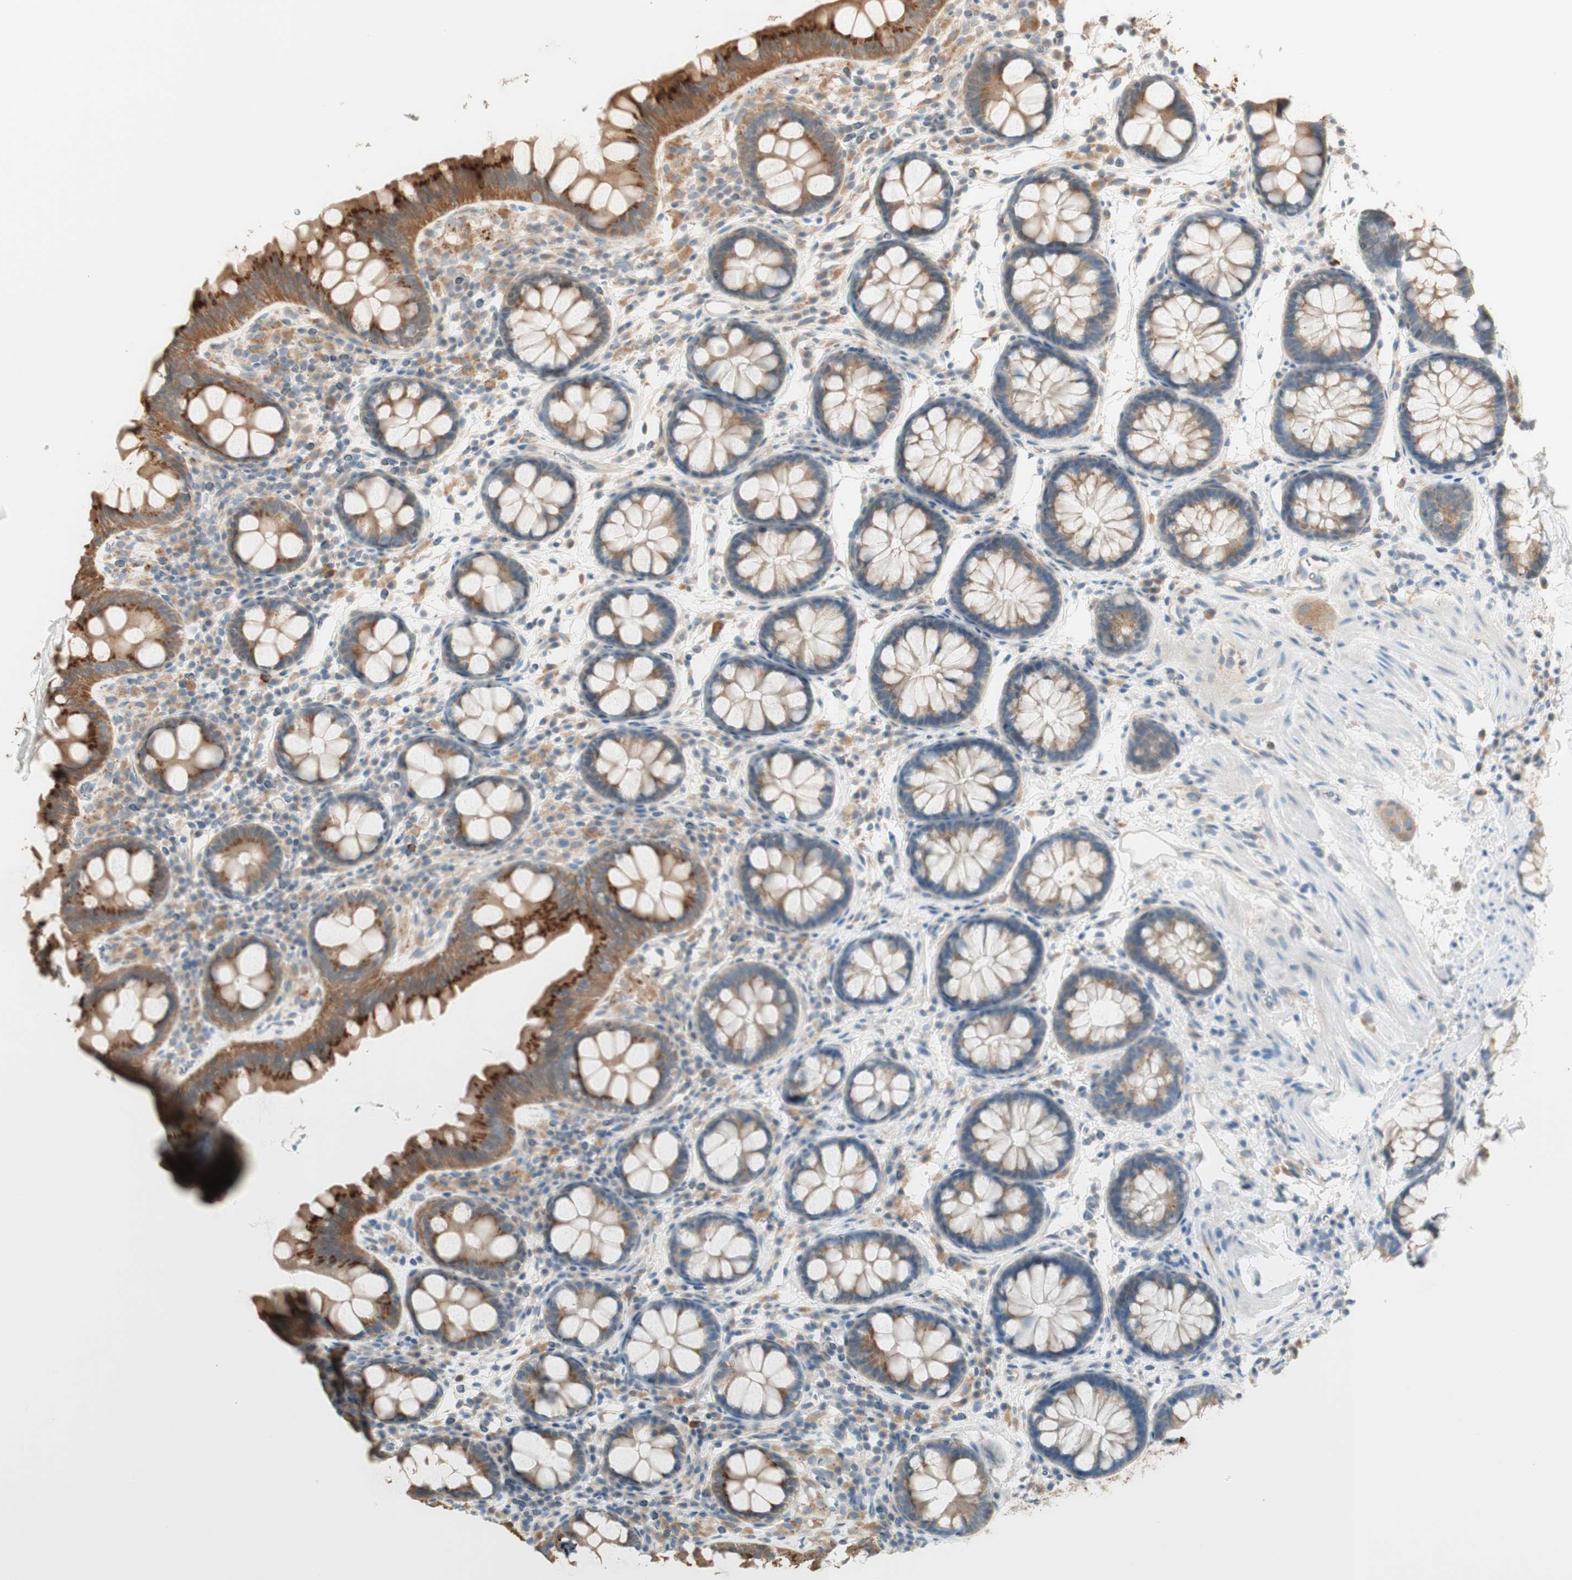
{"staining": {"intensity": "weak", "quantity": ">75%", "location": "cytoplasmic/membranous"}, "tissue": "colon", "cell_type": "Endothelial cells", "image_type": "normal", "snomed": [{"axis": "morphology", "description": "Normal tissue, NOS"}, {"axis": "topography", "description": "Colon"}], "caption": "Protein staining shows weak cytoplasmic/membranous positivity in approximately >75% of endothelial cells in benign colon. (brown staining indicates protein expression, while blue staining denotes nuclei).", "gene": "CLCN2", "patient": {"sex": "female", "age": 80}}